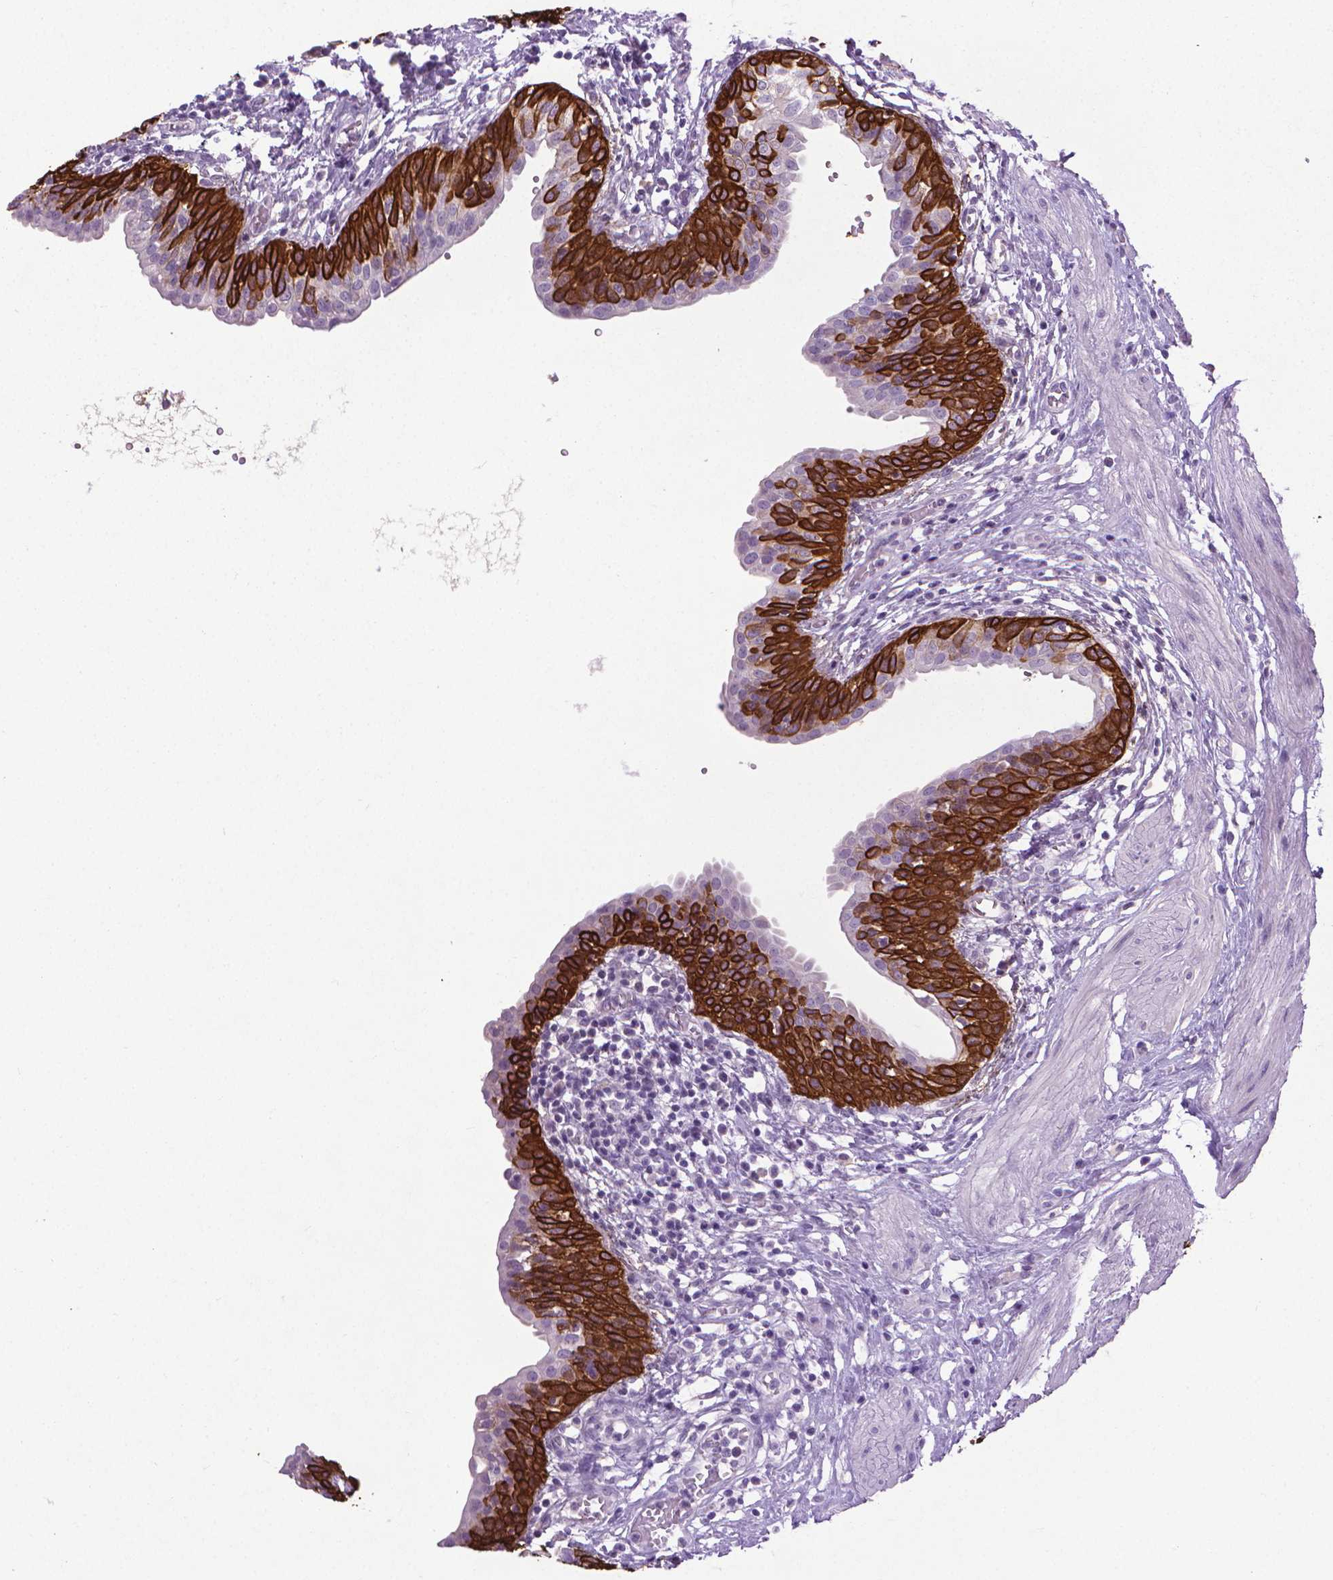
{"staining": {"intensity": "strong", "quantity": ">75%", "location": "cytoplasmic/membranous"}, "tissue": "urinary bladder", "cell_type": "Urothelial cells", "image_type": "normal", "snomed": [{"axis": "morphology", "description": "Normal tissue, NOS"}, {"axis": "topography", "description": "Urinary bladder"}], "caption": "A high amount of strong cytoplasmic/membranous positivity is identified in about >75% of urothelial cells in normal urinary bladder.", "gene": "KRT5", "patient": {"sex": "male", "age": 55}}